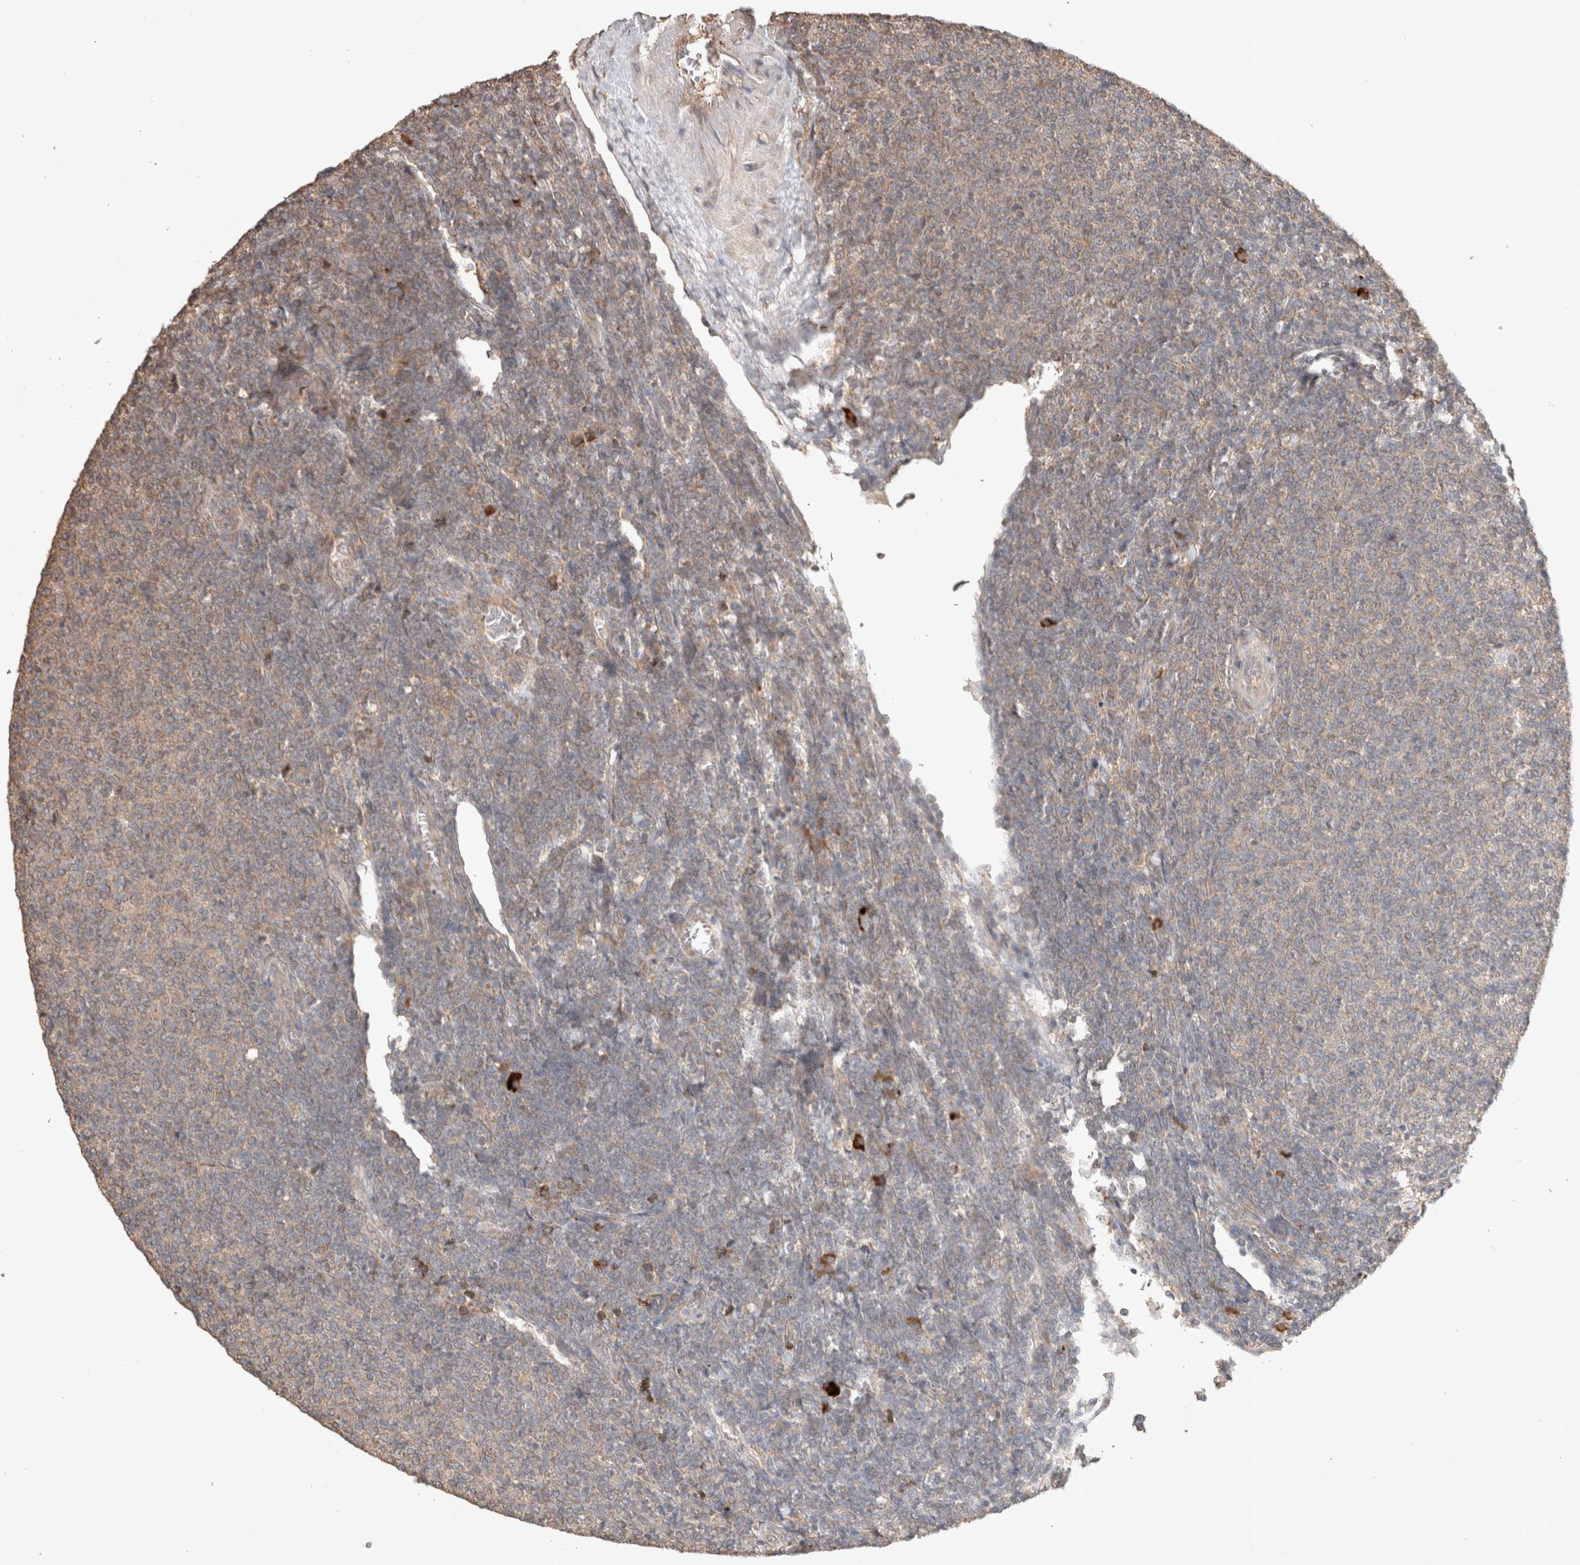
{"staining": {"intensity": "weak", "quantity": "<25%", "location": "cytoplasmic/membranous"}, "tissue": "lymphoma", "cell_type": "Tumor cells", "image_type": "cancer", "snomed": [{"axis": "morphology", "description": "Malignant lymphoma, non-Hodgkin's type, Low grade"}, {"axis": "topography", "description": "Lymph node"}], "caption": "A micrograph of malignant lymphoma, non-Hodgkin's type (low-grade) stained for a protein demonstrates no brown staining in tumor cells. Brightfield microscopy of IHC stained with DAB (brown) and hematoxylin (blue), captured at high magnification.", "gene": "HROB", "patient": {"sex": "male", "age": 66}}